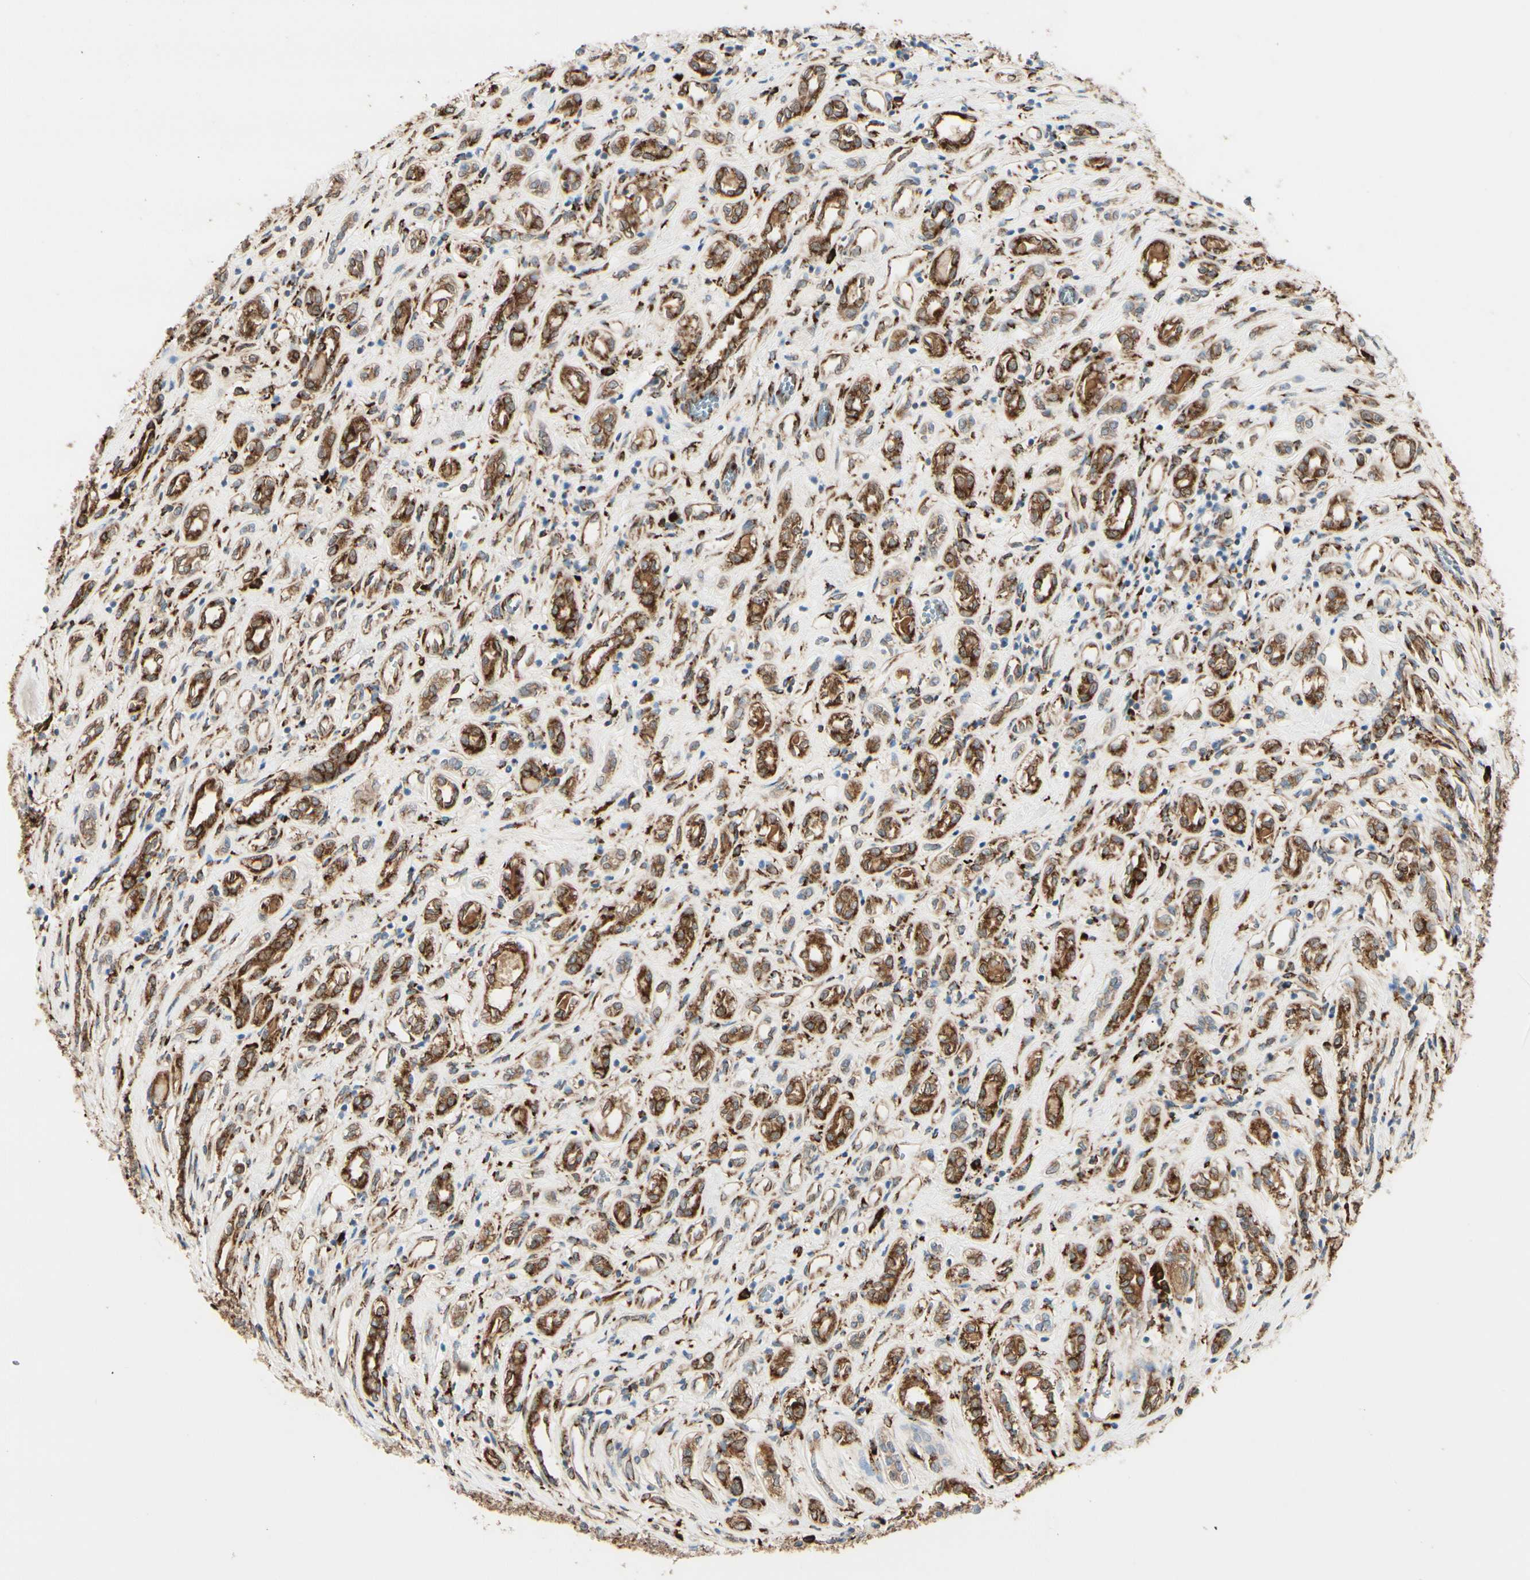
{"staining": {"intensity": "strong", "quantity": ">75%", "location": "cytoplasmic/membranous"}, "tissue": "renal cancer", "cell_type": "Tumor cells", "image_type": "cancer", "snomed": [{"axis": "morphology", "description": "Adenocarcinoma, NOS"}, {"axis": "topography", "description": "Kidney"}], "caption": "Strong cytoplasmic/membranous positivity for a protein is present in approximately >75% of tumor cells of renal adenocarcinoma using IHC.", "gene": "RRBP1", "patient": {"sex": "female", "age": 70}}